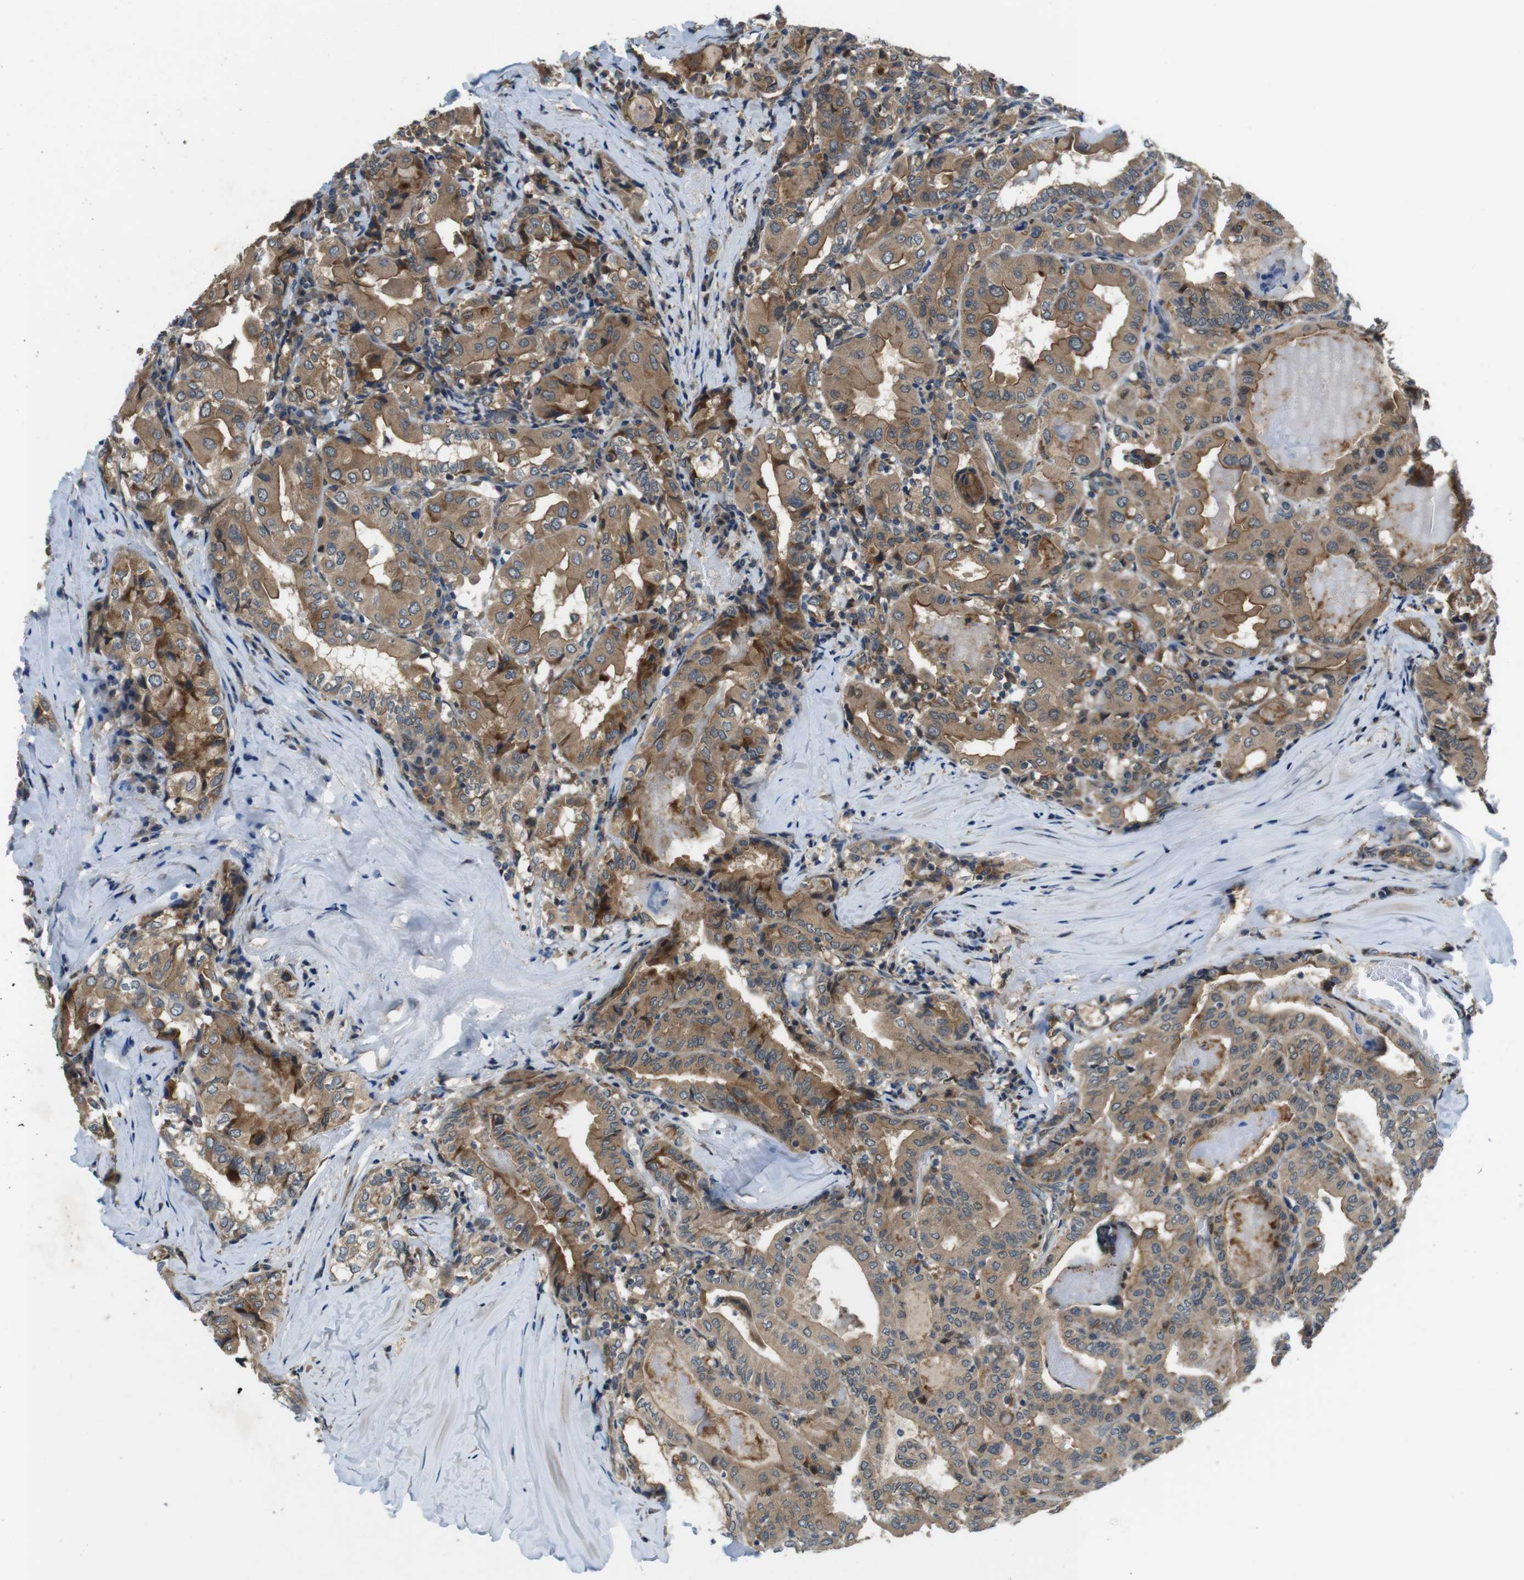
{"staining": {"intensity": "moderate", "quantity": ">75%", "location": "cytoplasmic/membranous"}, "tissue": "thyroid cancer", "cell_type": "Tumor cells", "image_type": "cancer", "snomed": [{"axis": "morphology", "description": "Papillary adenocarcinoma, NOS"}, {"axis": "topography", "description": "Thyroid gland"}], "caption": "There is medium levels of moderate cytoplasmic/membranous staining in tumor cells of thyroid cancer (papillary adenocarcinoma), as demonstrated by immunohistochemical staining (brown color).", "gene": "PALD1", "patient": {"sex": "female", "age": 42}}